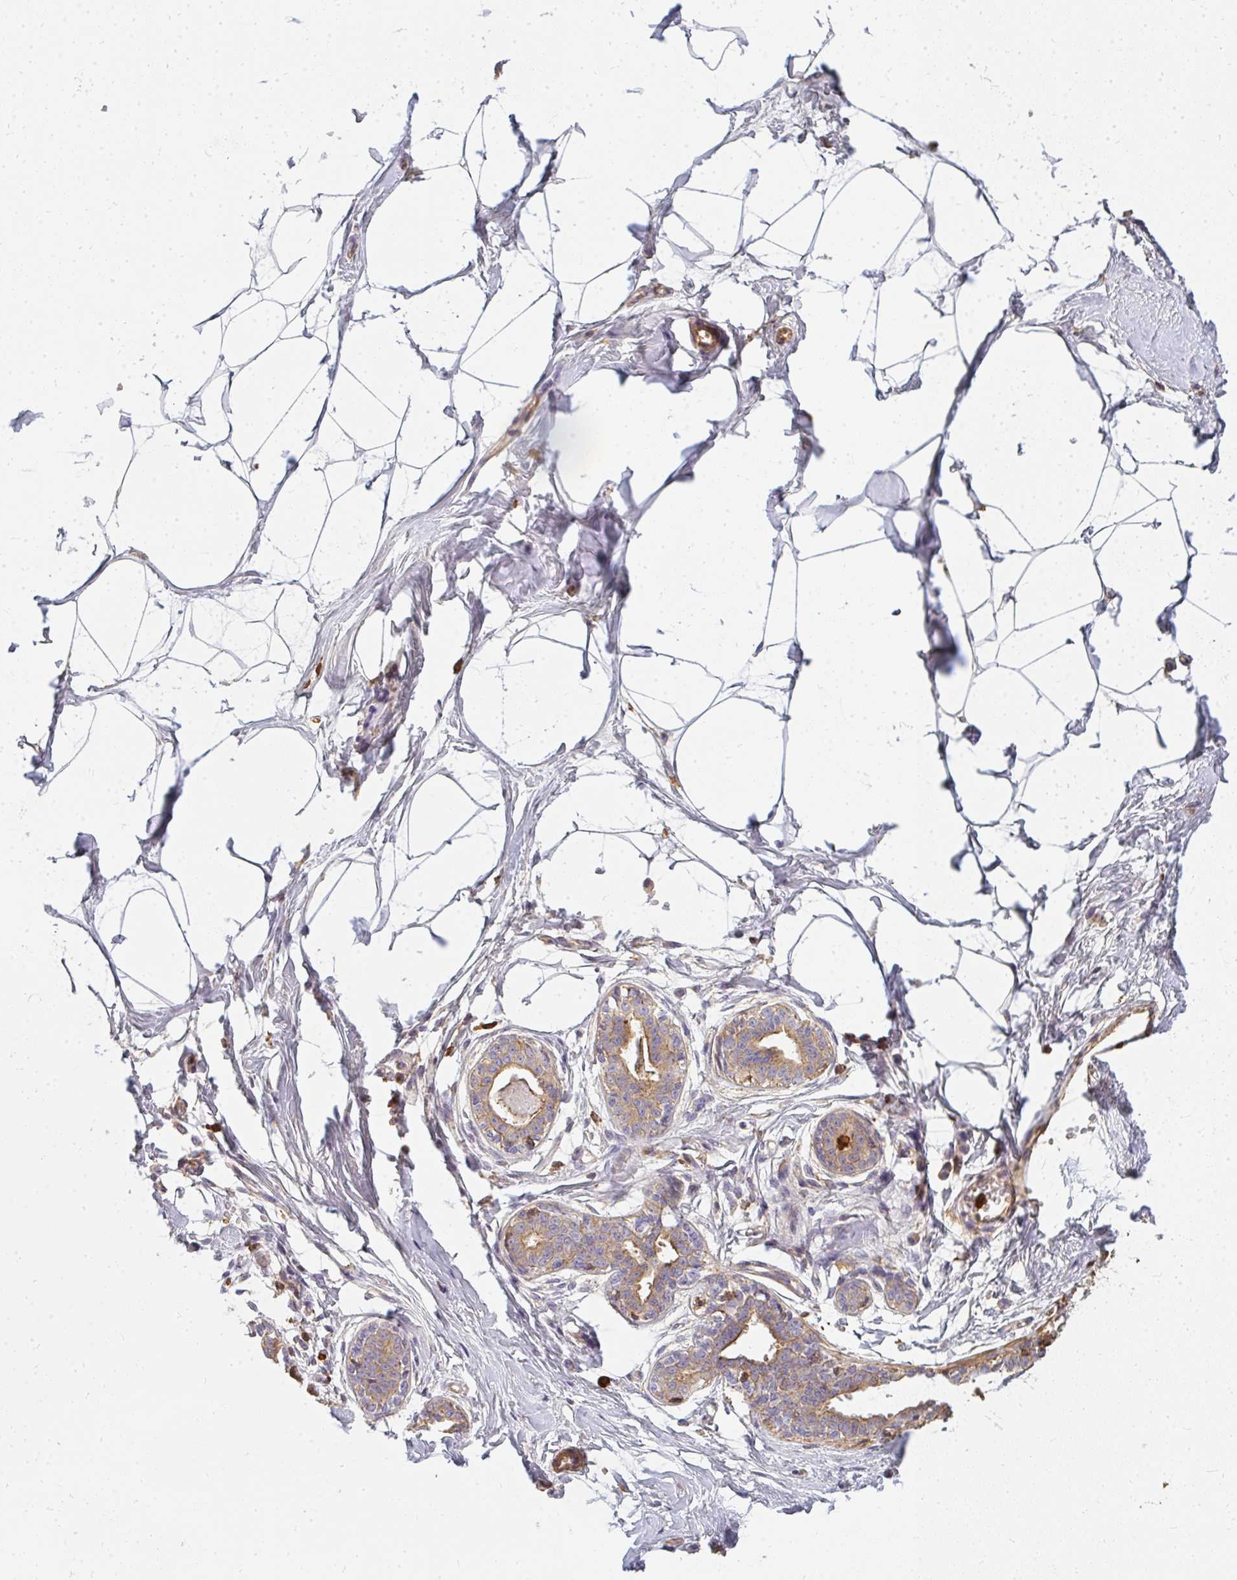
{"staining": {"intensity": "negative", "quantity": "none", "location": "none"}, "tissue": "breast", "cell_type": "Adipocytes", "image_type": "normal", "snomed": [{"axis": "morphology", "description": "Normal tissue, NOS"}, {"axis": "topography", "description": "Breast"}], "caption": "Protein analysis of benign breast demonstrates no significant positivity in adipocytes. (DAB immunohistochemistry, high magnification).", "gene": "CNTRL", "patient": {"sex": "female", "age": 45}}